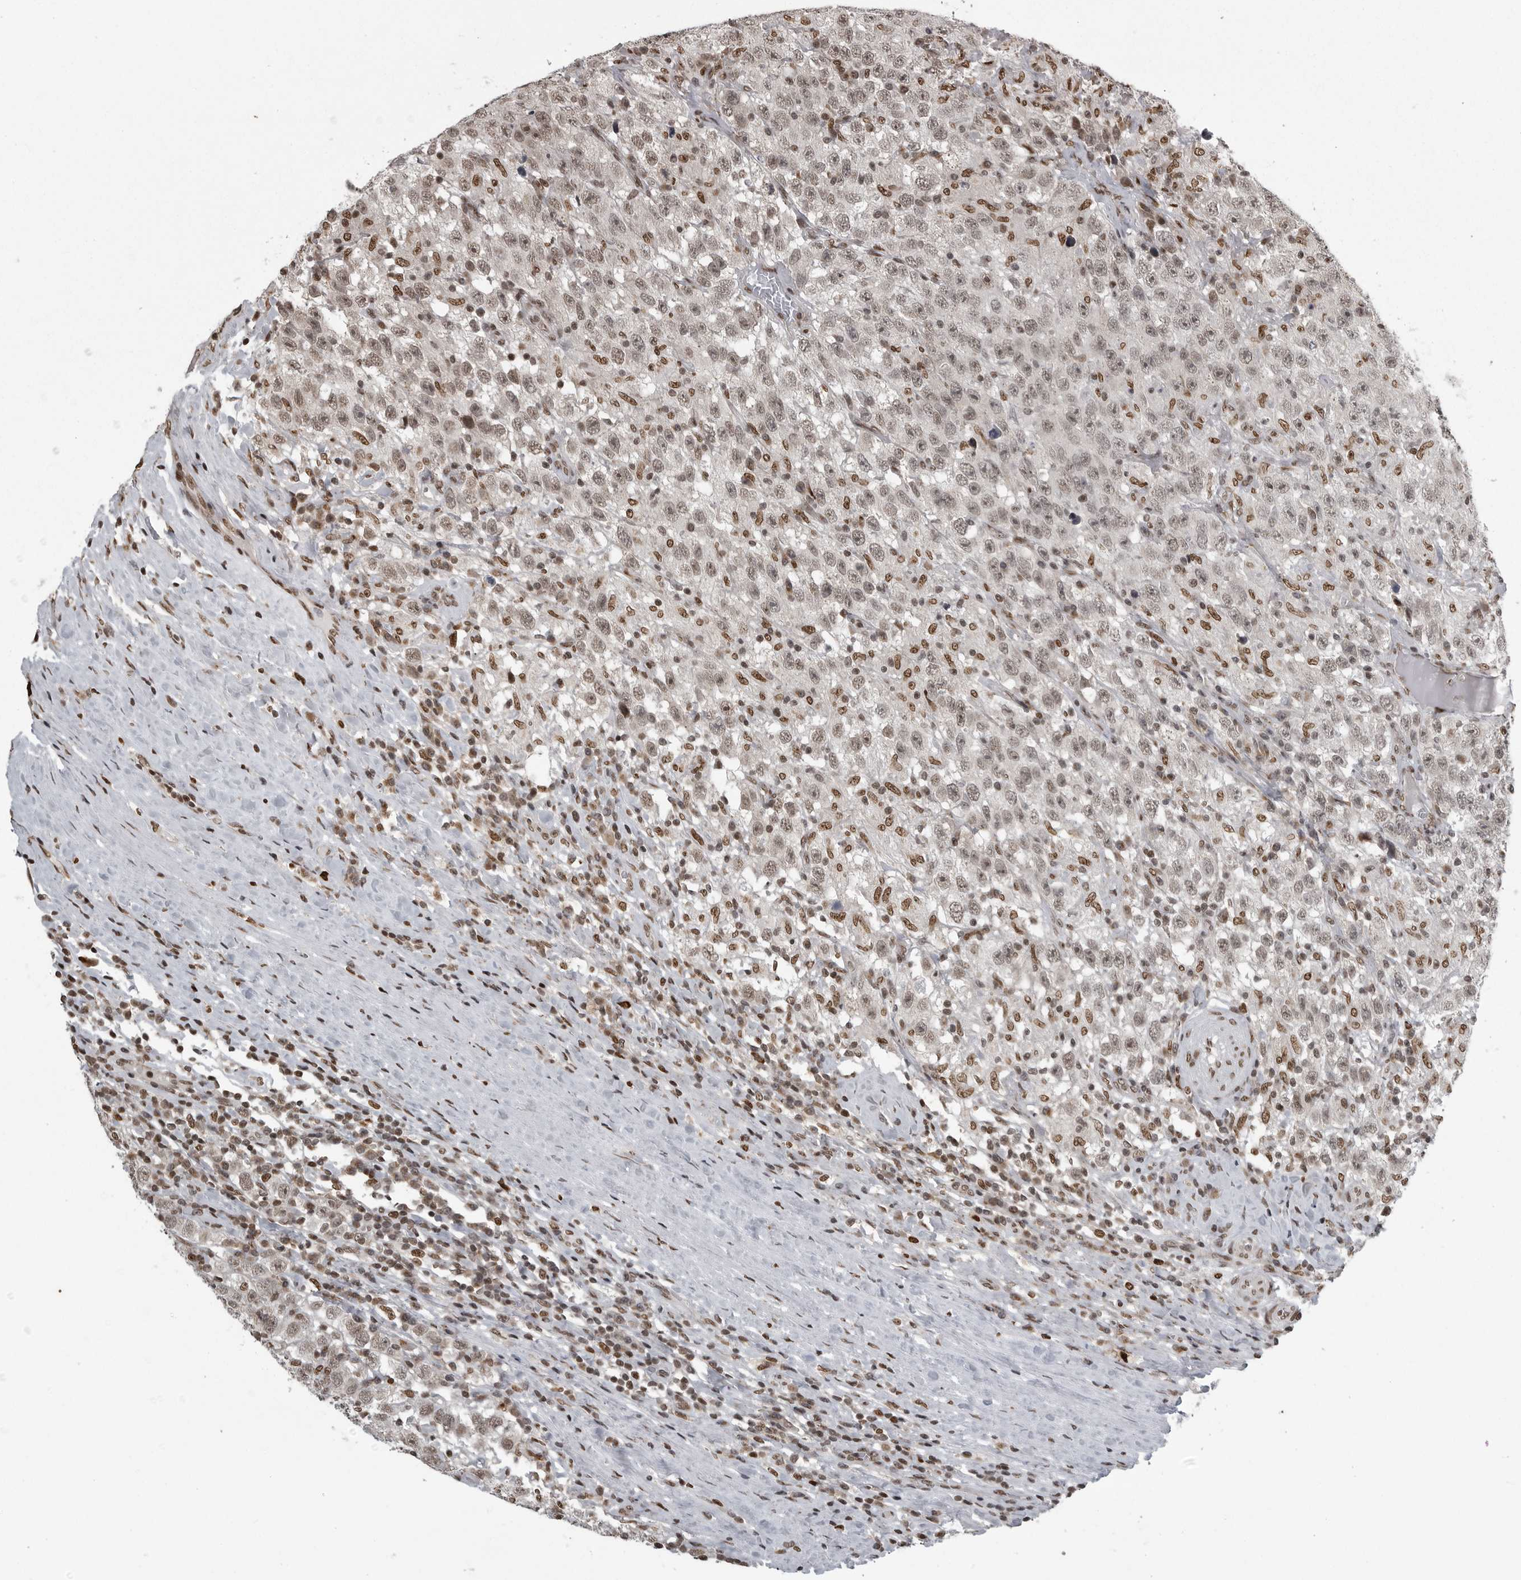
{"staining": {"intensity": "weak", "quantity": ">75%", "location": "nuclear"}, "tissue": "testis cancer", "cell_type": "Tumor cells", "image_type": "cancer", "snomed": [{"axis": "morphology", "description": "Seminoma, NOS"}, {"axis": "topography", "description": "Testis"}], "caption": "Human seminoma (testis) stained for a protein (brown) exhibits weak nuclear positive positivity in approximately >75% of tumor cells.", "gene": "YAF2", "patient": {"sex": "male", "age": 41}}